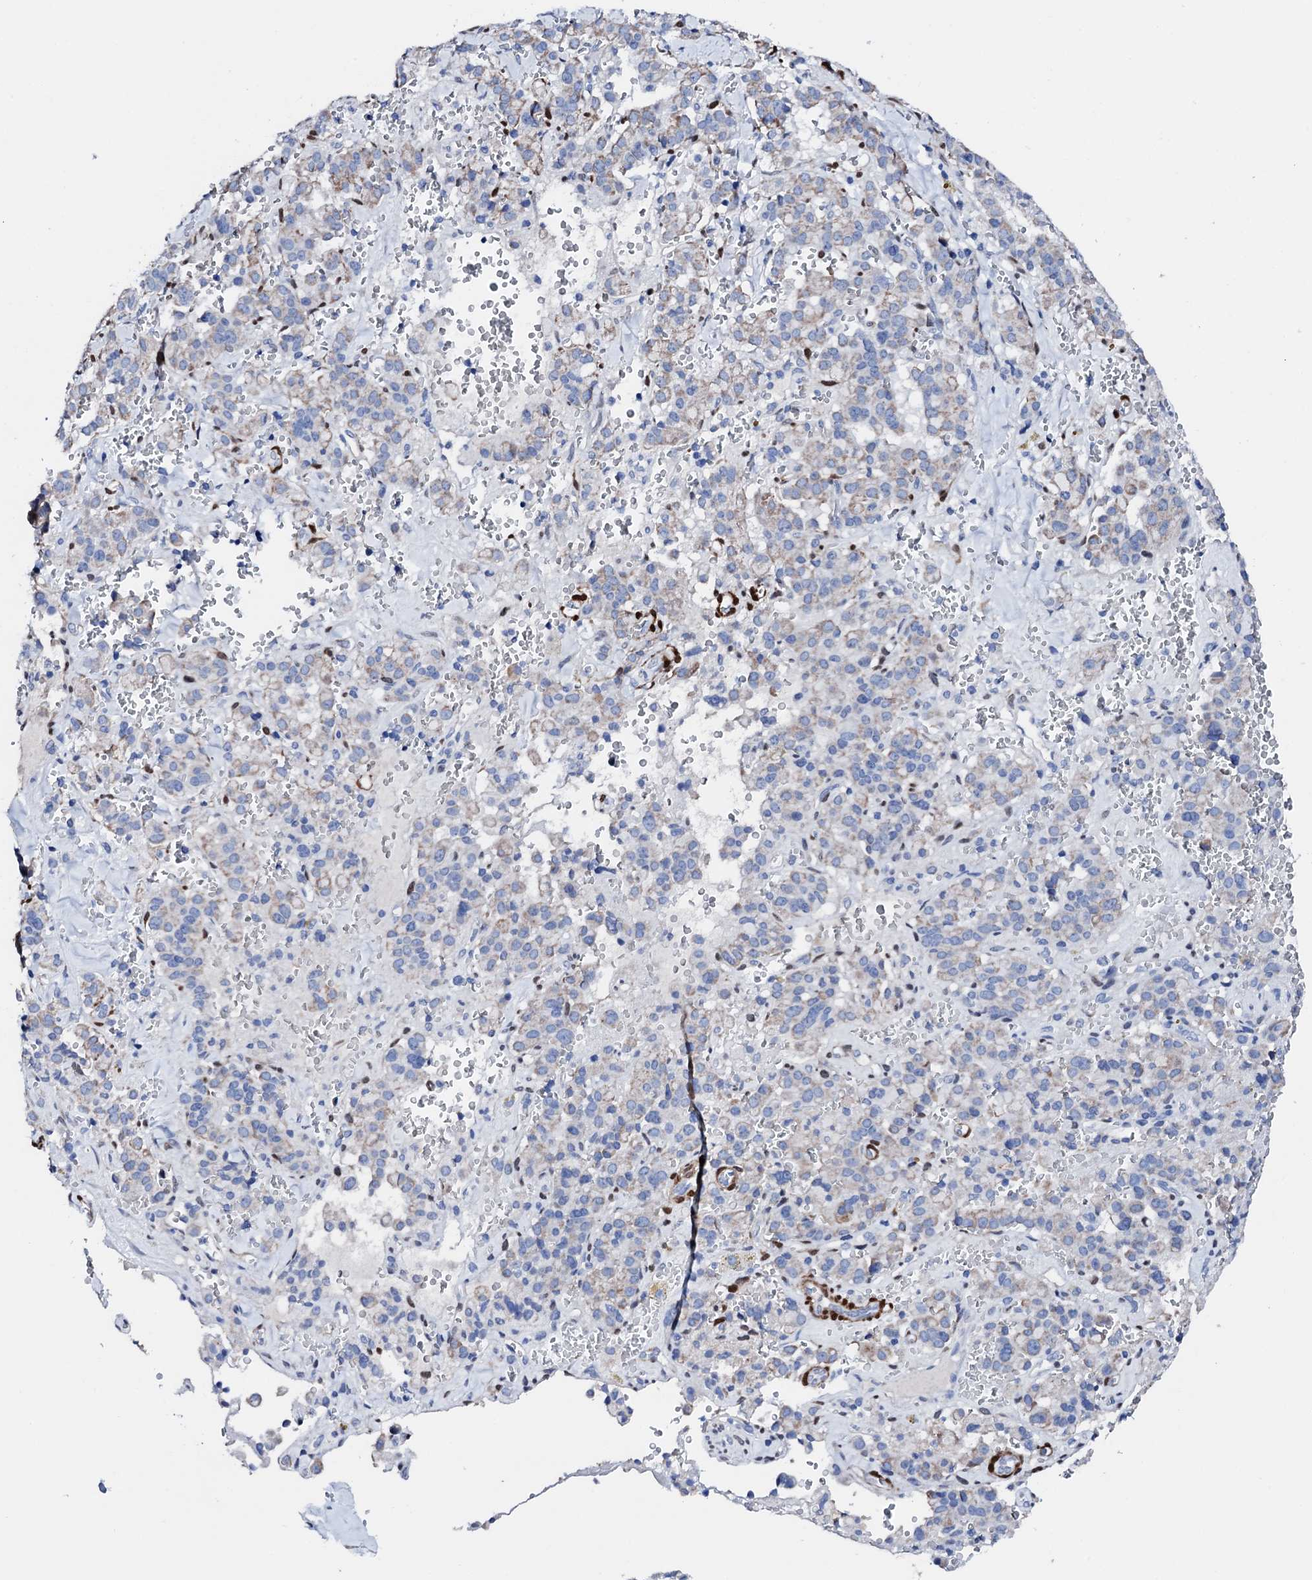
{"staining": {"intensity": "weak", "quantity": "<25%", "location": "cytoplasmic/membranous"}, "tissue": "pancreatic cancer", "cell_type": "Tumor cells", "image_type": "cancer", "snomed": [{"axis": "morphology", "description": "Adenocarcinoma, NOS"}, {"axis": "topography", "description": "Pancreas"}], "caption": "Immunohistochemistry micrograph of neoplastic tissue: pancreatic cancer stained with DAB demonstrates no significant protein staining in tumor cells.", "gene": "NRIP2", "patient": {"sex": "male", "age": 65}}